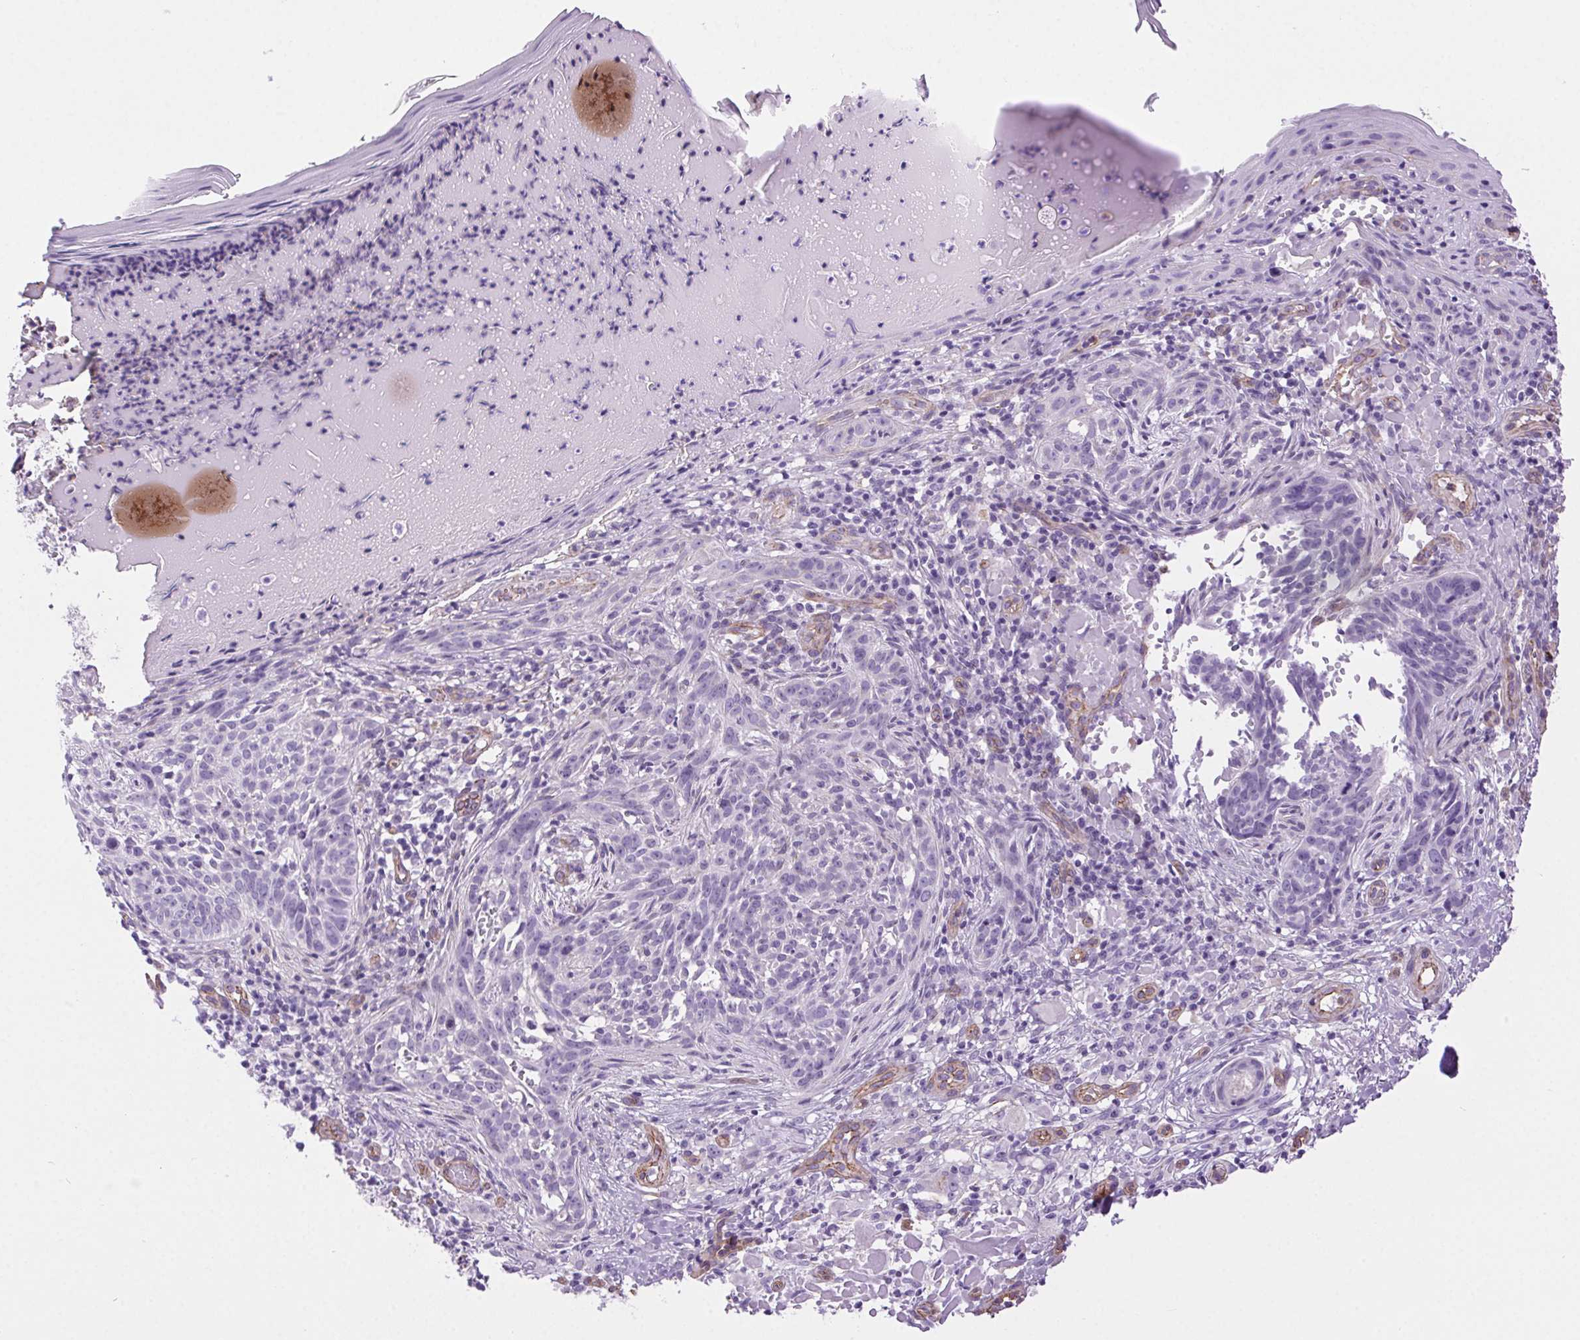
{"staining": {"intensity": "negative", "quantity": "none", "location": "none"}, "tissue": "skin cancer", "cell_type": "Tumor cells", "image_type": "cancer", "snomed": [{"axis": "morphology", "description": "Basal cell carcinoma"}, {"axis": "topography", "description": "Skin"}], "caption": "Tumor cells are negative for protein expression in human skin cancer. The staining is performed using DAB brown chromogen with nuclei counter-stained in using hematoxylin.", "gene": "SHCBP1L", "patient": {"sex": "male", "age": 88}}